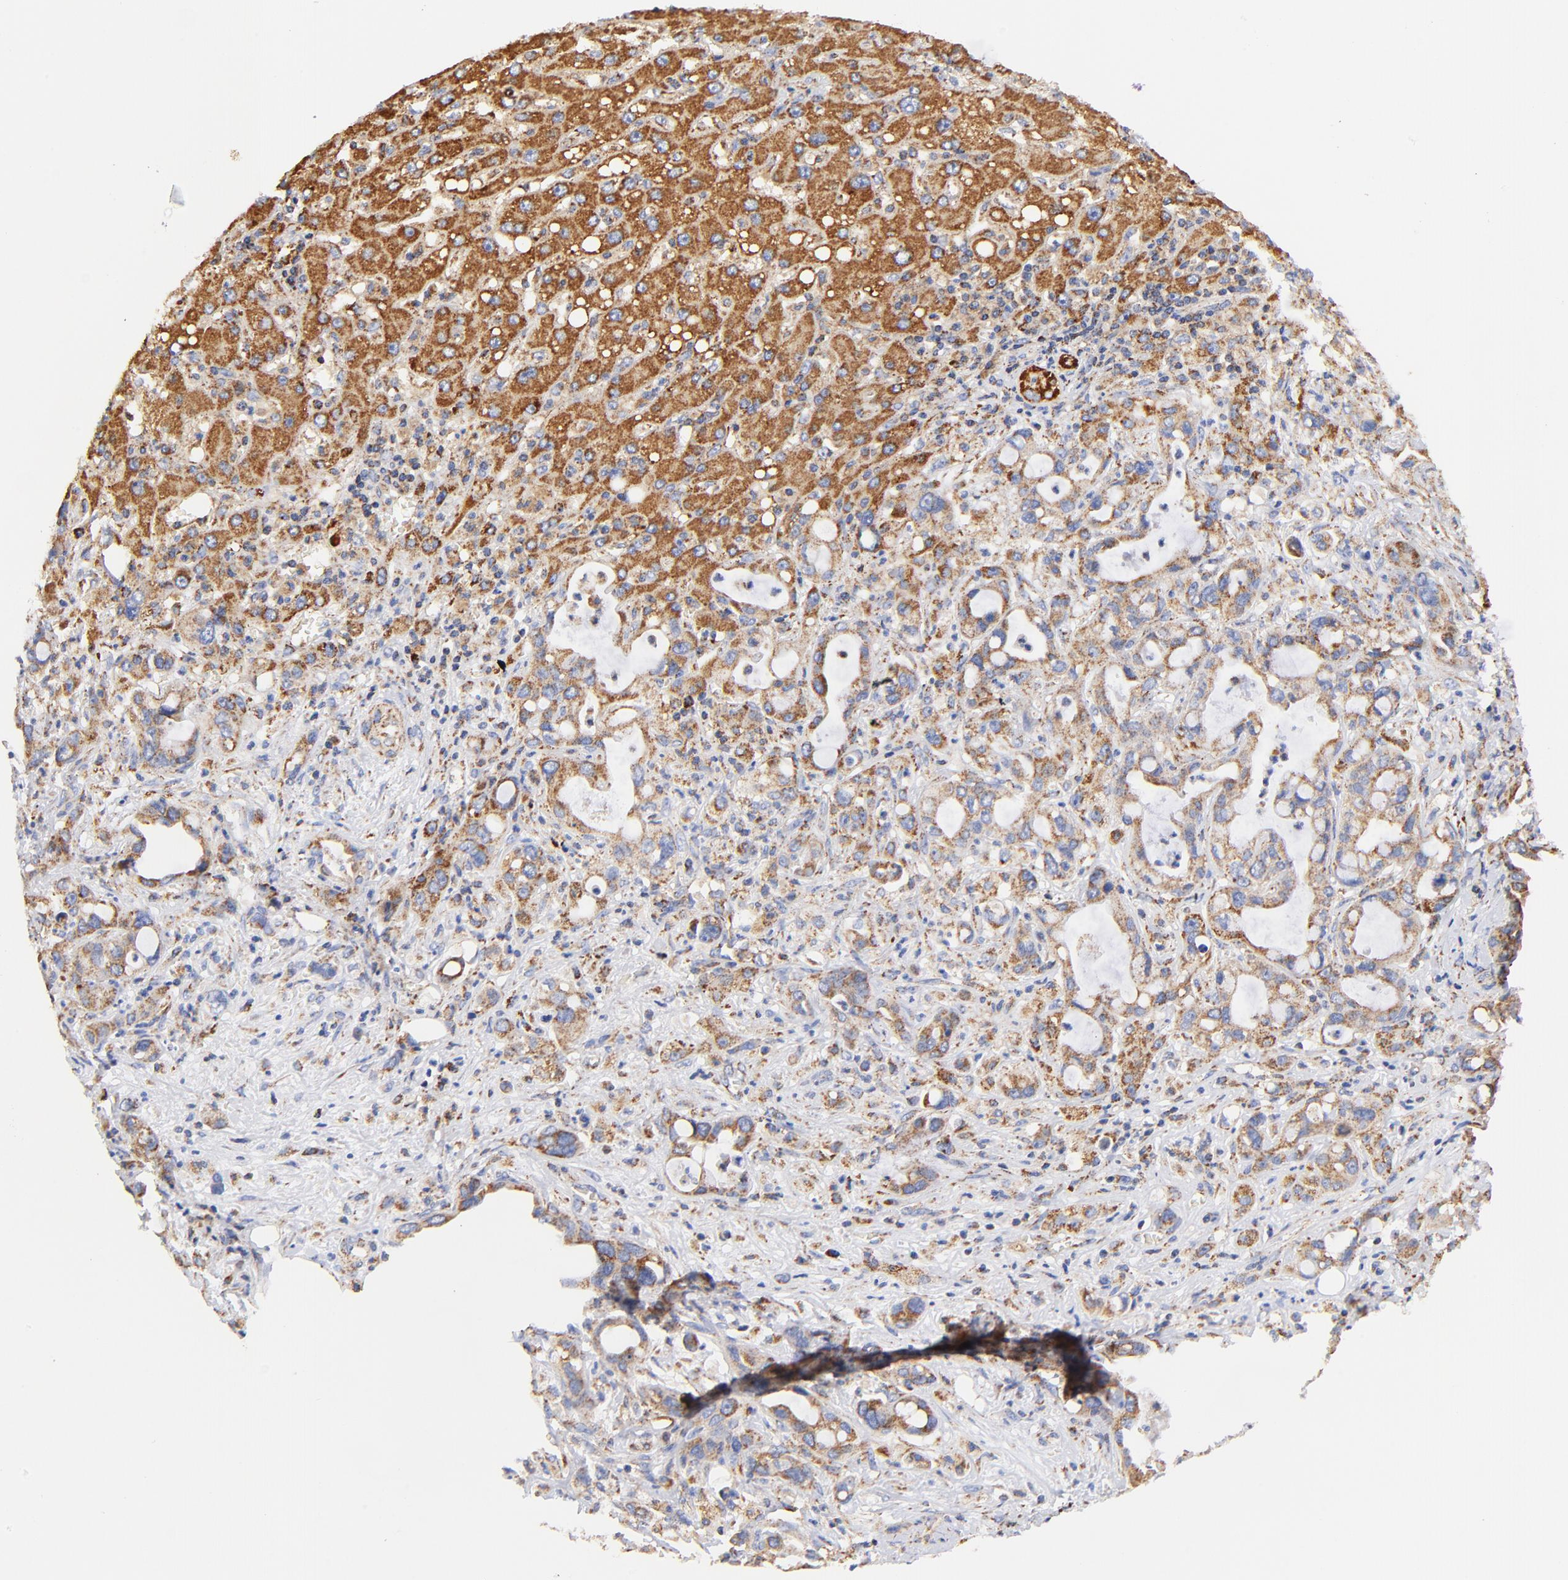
{"staining": {"intensity": "moderate", "quantity": "25%-75%", "location": "cytoplasmic/membranous"}, "tissue": "liver cancer", "cell_type": "Tumor cells", "image_type": "cancer", "snomed": [{"axis": "morphology", "description": "Cholangiocarcinoma"}, {"axis": "topography", "description": "Liver"}], "caption": "IHC of liver cholangiocarcinoma reveals medium levels of moderate cytoplasmic/membranous expression in about 25%-75% of tumor cells.", "gene": "ATP5F1D", "patient": {"sex": "female", "age": 65}}